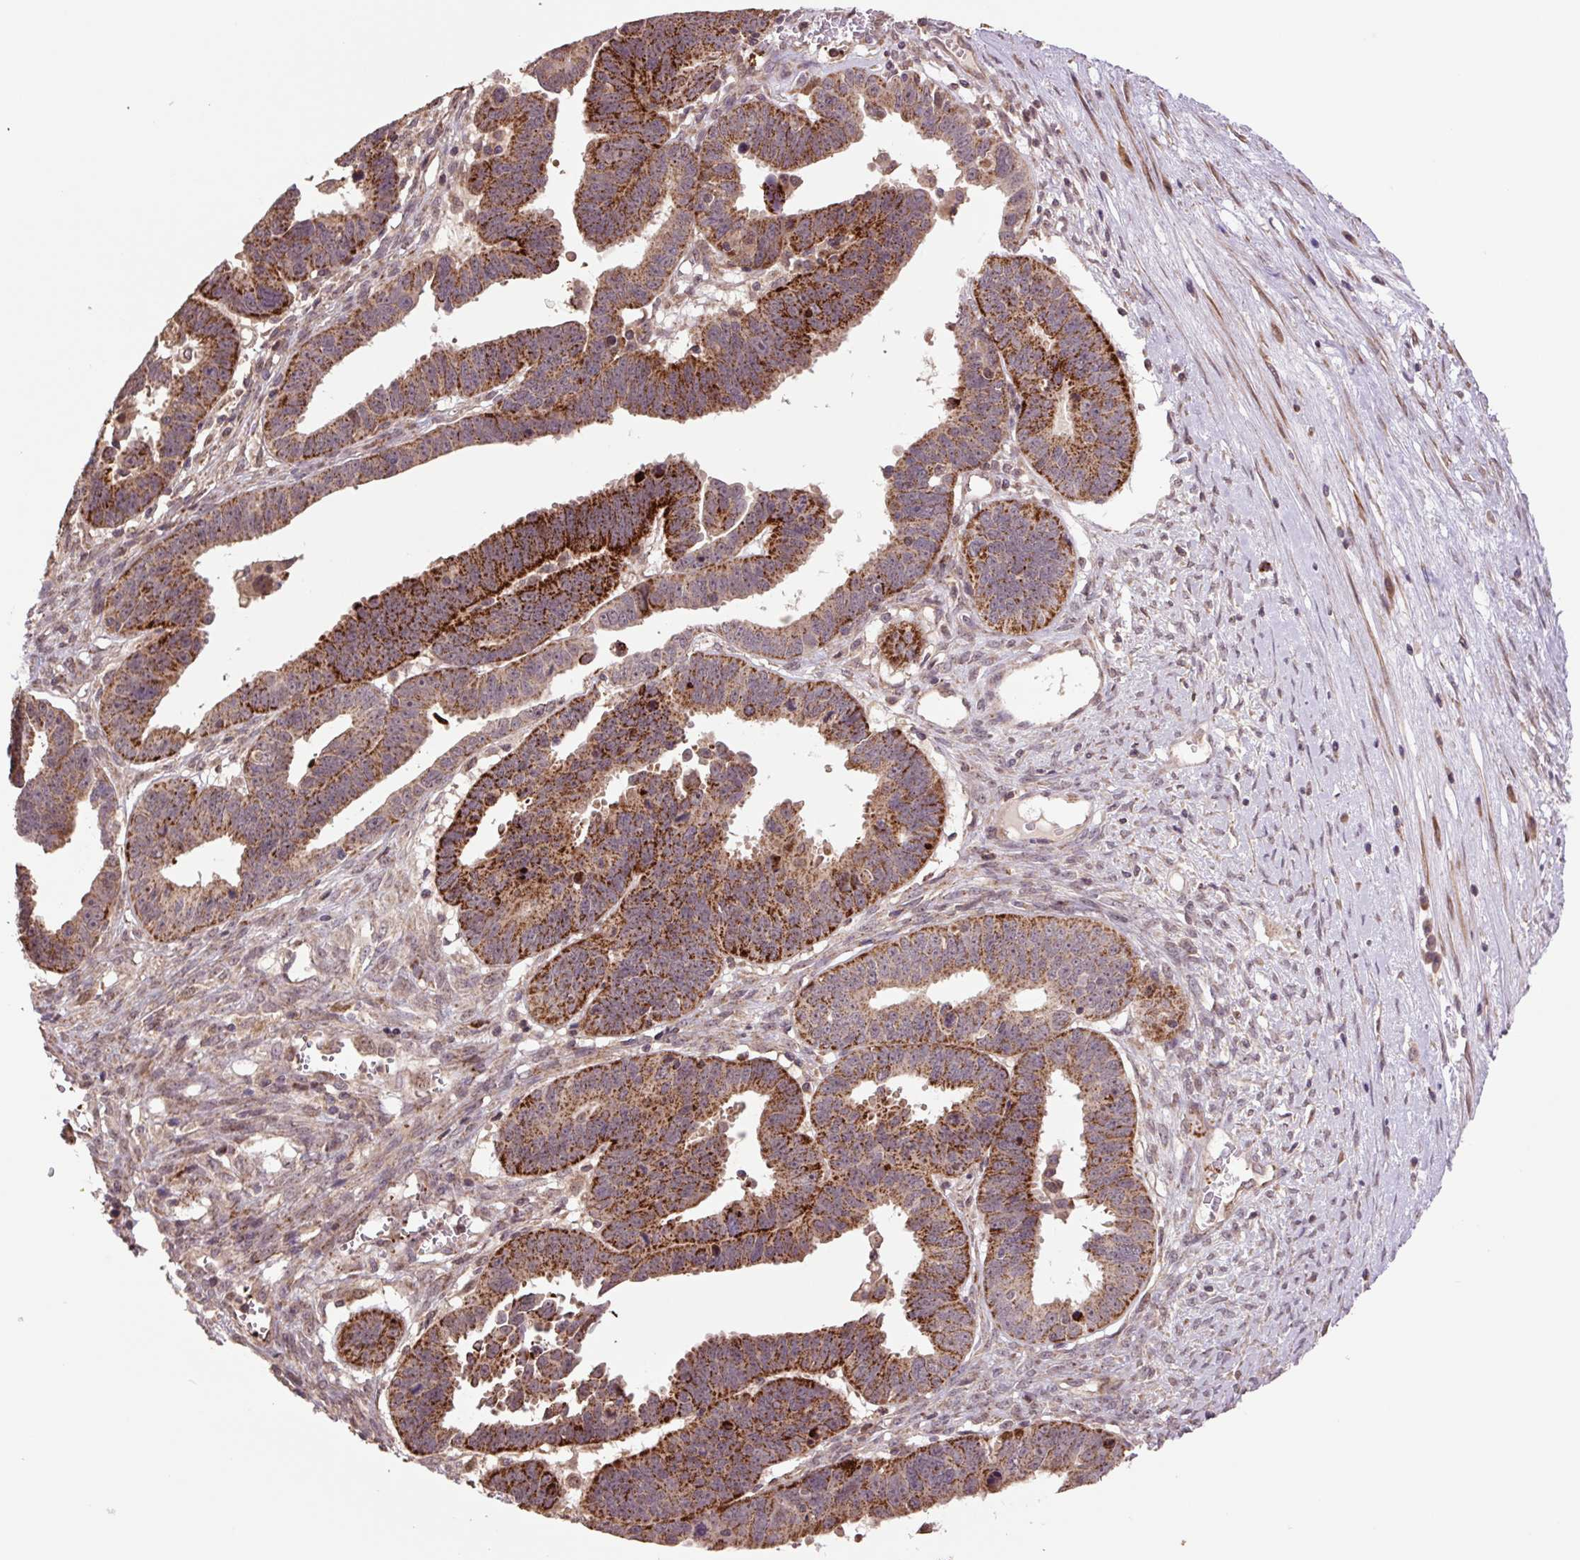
{"staining": {"intensity": "strong", "quantity": ">75%", "location": "cytoplasmic/membranous"}, "tissue": "ovarian cancer", "cell_type": "Tumor cells", "image_type": "cancer", "snomed": [{"axis": "morphology", "description": "Carcinoma, endometroid"}, {"axis": "morphology", "description": "Cystadenocarcinoma, serous, NOS"}, {"axis": "topography", "description": "Ovary"}], "caption": "IHC staining of ovarian serous cystadenocarcinoma, which exhibits high levels of strong cytoplasmic/membranous positivity in about >75% of tumor cells indicating strong cytoplasmic/membranous protein expression. The staining was performed using DAB (3,3'-diaminobenzidine) (brown) for protein detection and nuclei were counterstained in hematoxylin (blue).", "gene": "TMEM160", "patient": {"sex": "female", "age": 45}}